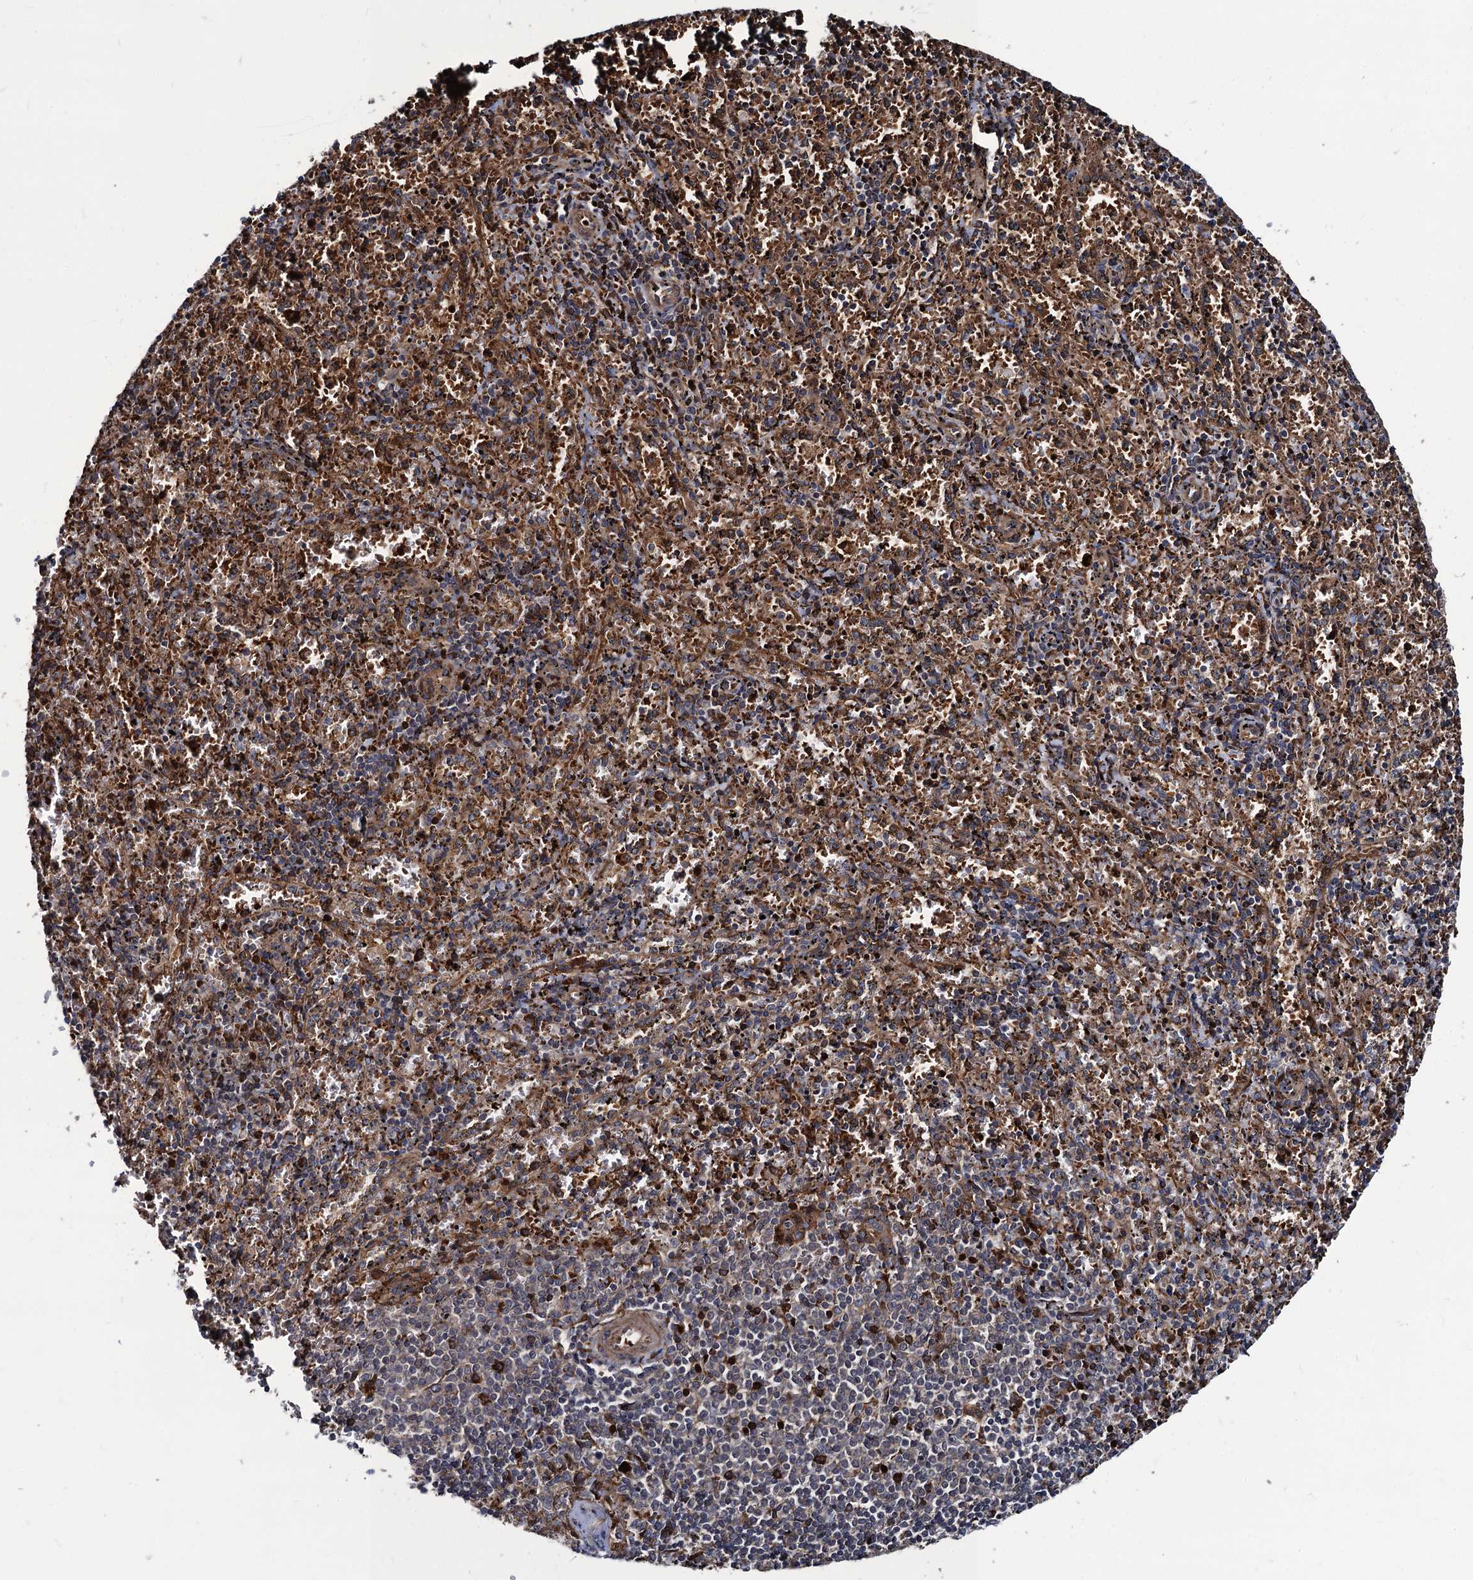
{"staining": {"intensity": "moderate", "quantity": "<25%", "location": "cytoplasmic/membranous"}, "tissue": "spleen", "cell_type": "Cells in red pulp", "image_type": "normal", "snomed": [{"axis": "morphology", "description": "Normal tissue, NOS"}, {"axis": "topography", "description": "Spleen"}], "caption": "Immunohistochemical staining of benign human spleen reveals <25% levels of moderate cytoplasmic/membranous protein expression in about <25% of cells in red pulp.", "gene": "KXD1", "patient": {"sex": "male", "age": 11}}